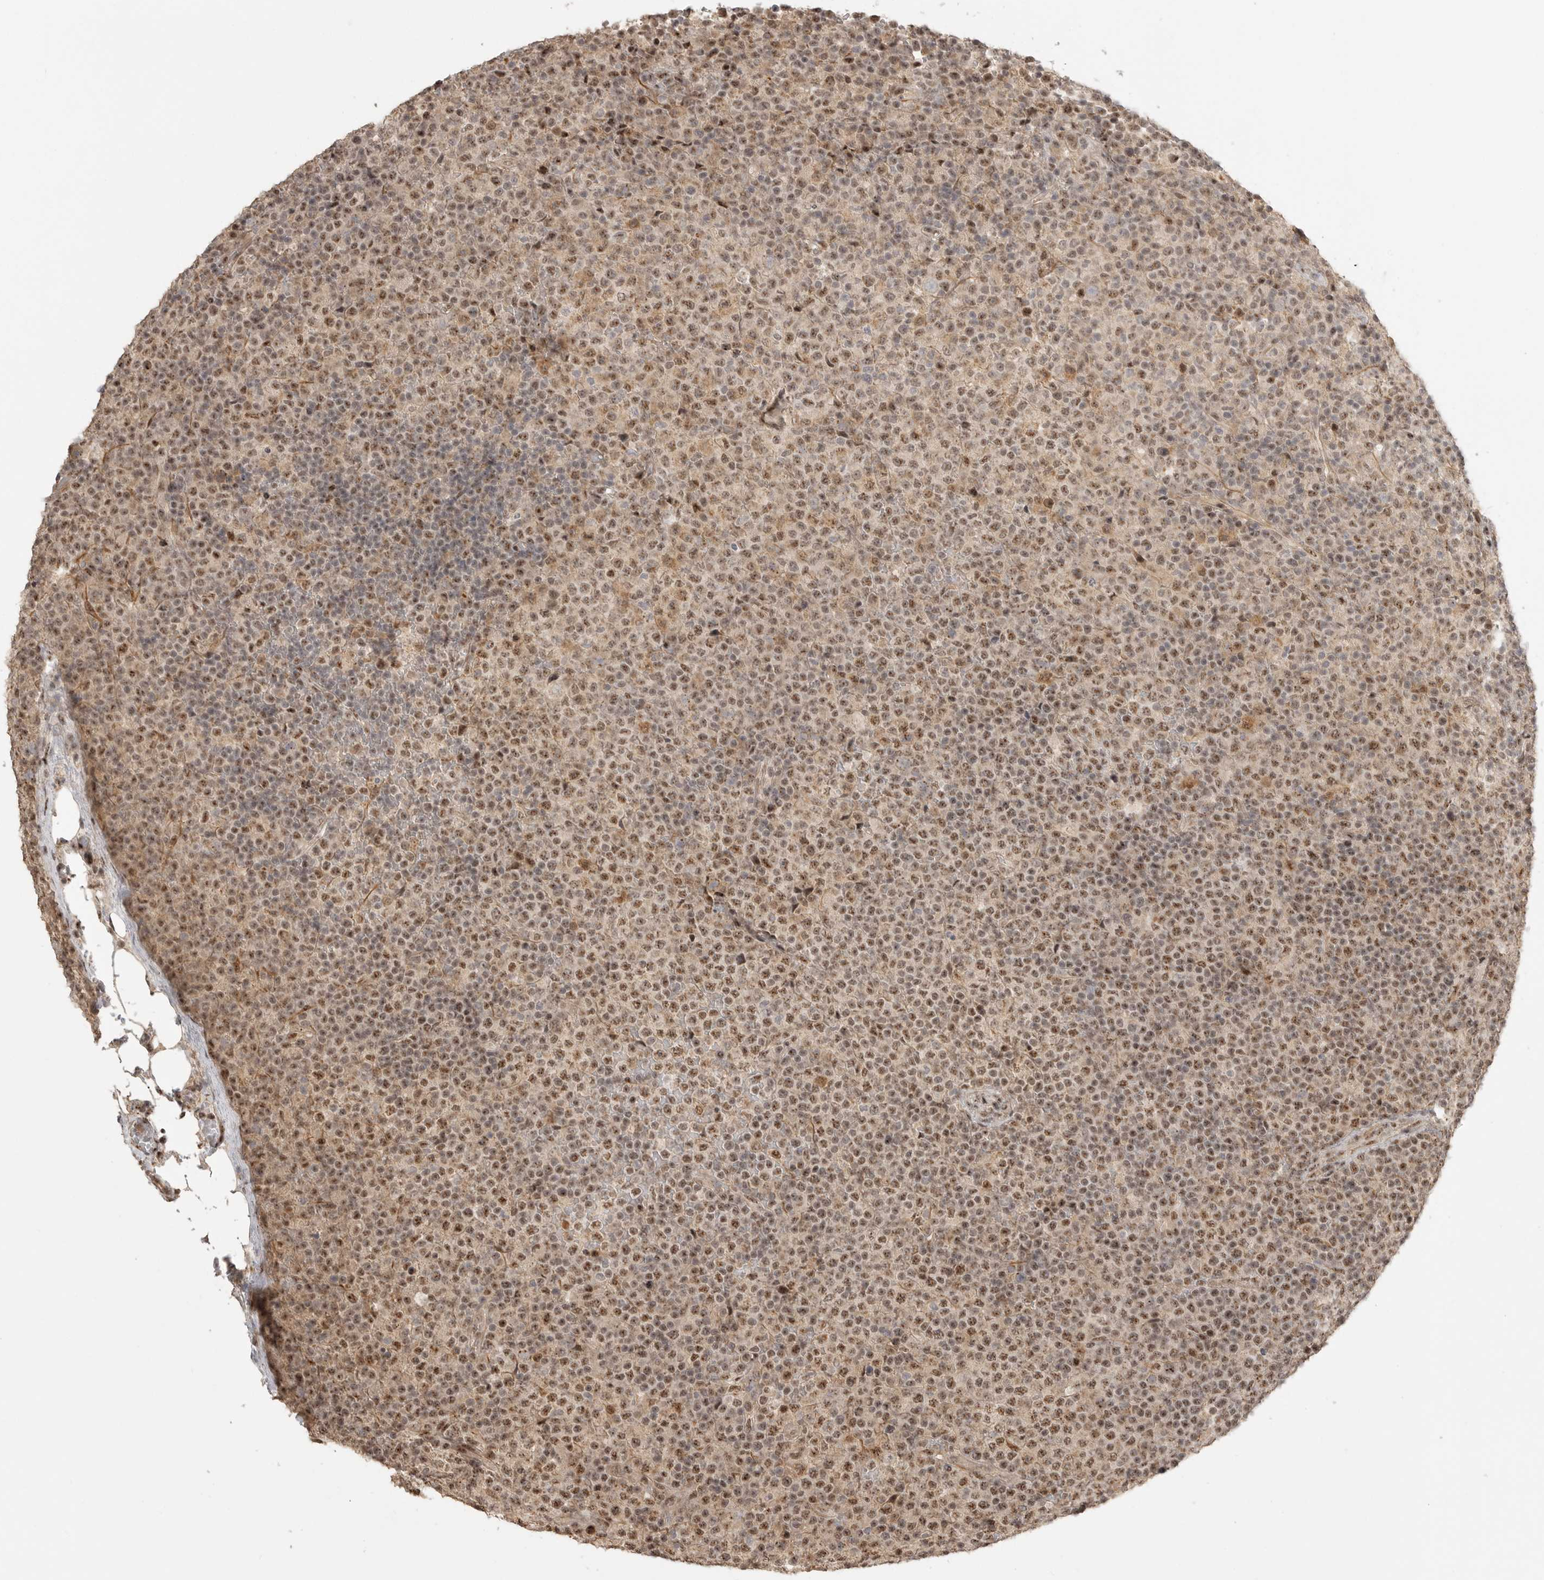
{"staining": {"intensity": "moderate", "quantity": ">75%", "location": "nuclear"}, "tissue": "lymphoma", "cell_type": "Tumor cells", "image_type": "cancer", "snomed": [{"axis": "morphology", "description": "Malignant lymphoma, non-Hodgkin's type, High grade"}, {"axis": "topography", "description": "Lymph node"}], "caption": "Immunohistochemical staining of human lymphoma exhibits medium levels of moderate nuclear staining in about >75% of tumor cells. Using DAB (3,3'-diaminobenzidine) (brown) and hematoxylin (blue) stains, captured at high magnification using brightfield microscopy.", "gene": "POMP", "patient": {"sex": "male", "age": 13}}